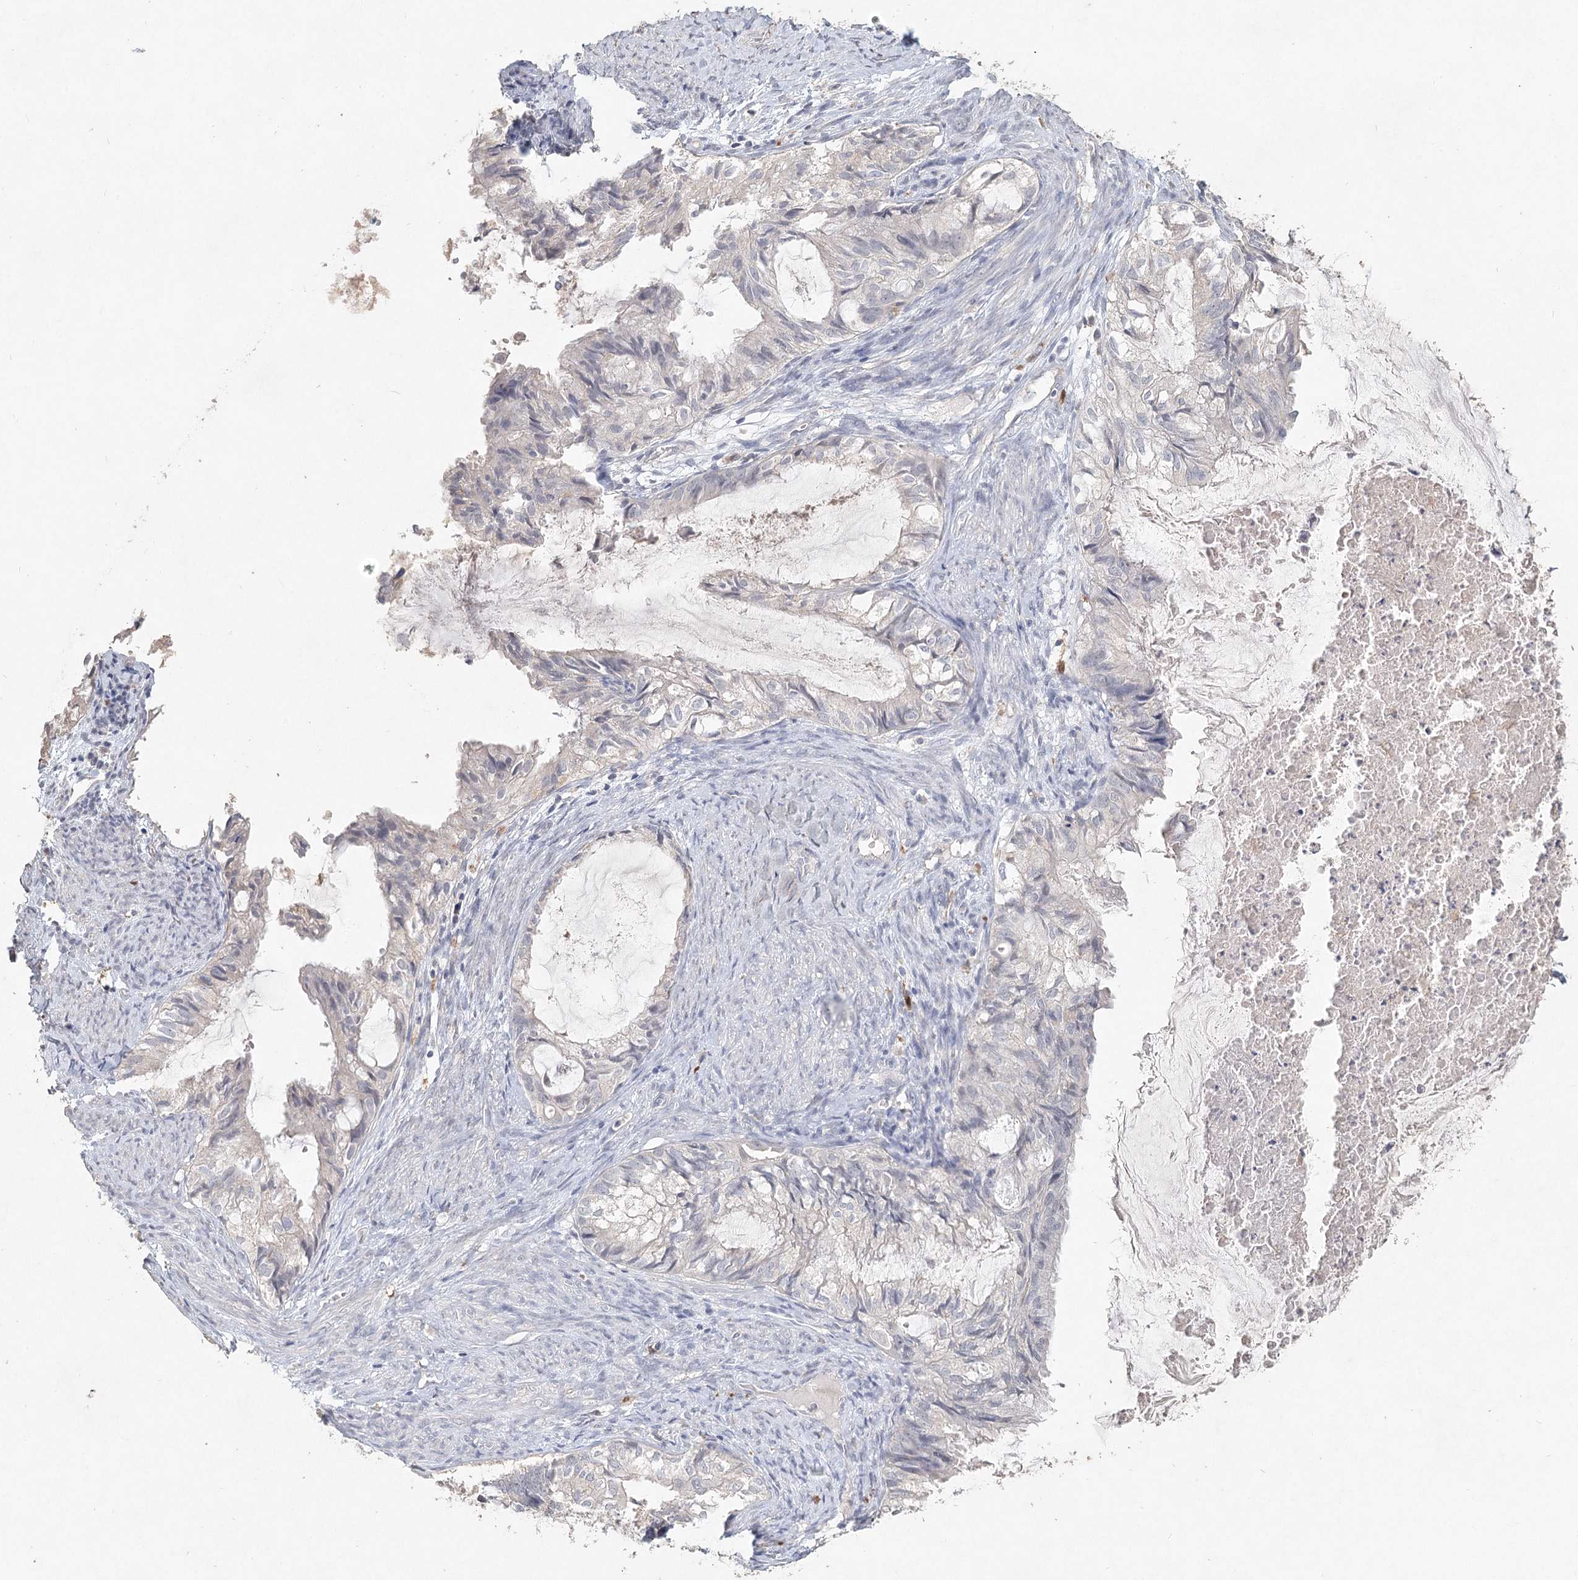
{"staining": {"intensity": "negative", "quantity": "none", "location": "none"}, "tissue": "cervical cancer", "cell_type": "Tumor cells", "image_type": "cancer", "snomed": [{"axis": "morphology", "description": "Normal tissue, NOS"}, {"axis": "morphology", "description": "Adenocarcinoma, NOS"}, {"axis": "topography", "description": "Cervix"}, {"axis": "topography", "description": "Endometrium"}], "caption": "Tumor cells are negative for brown protein staining in adenocarcinoma (cervical).", "gene": "ARSI", "patient": {"sex": "female", "age": 86}}